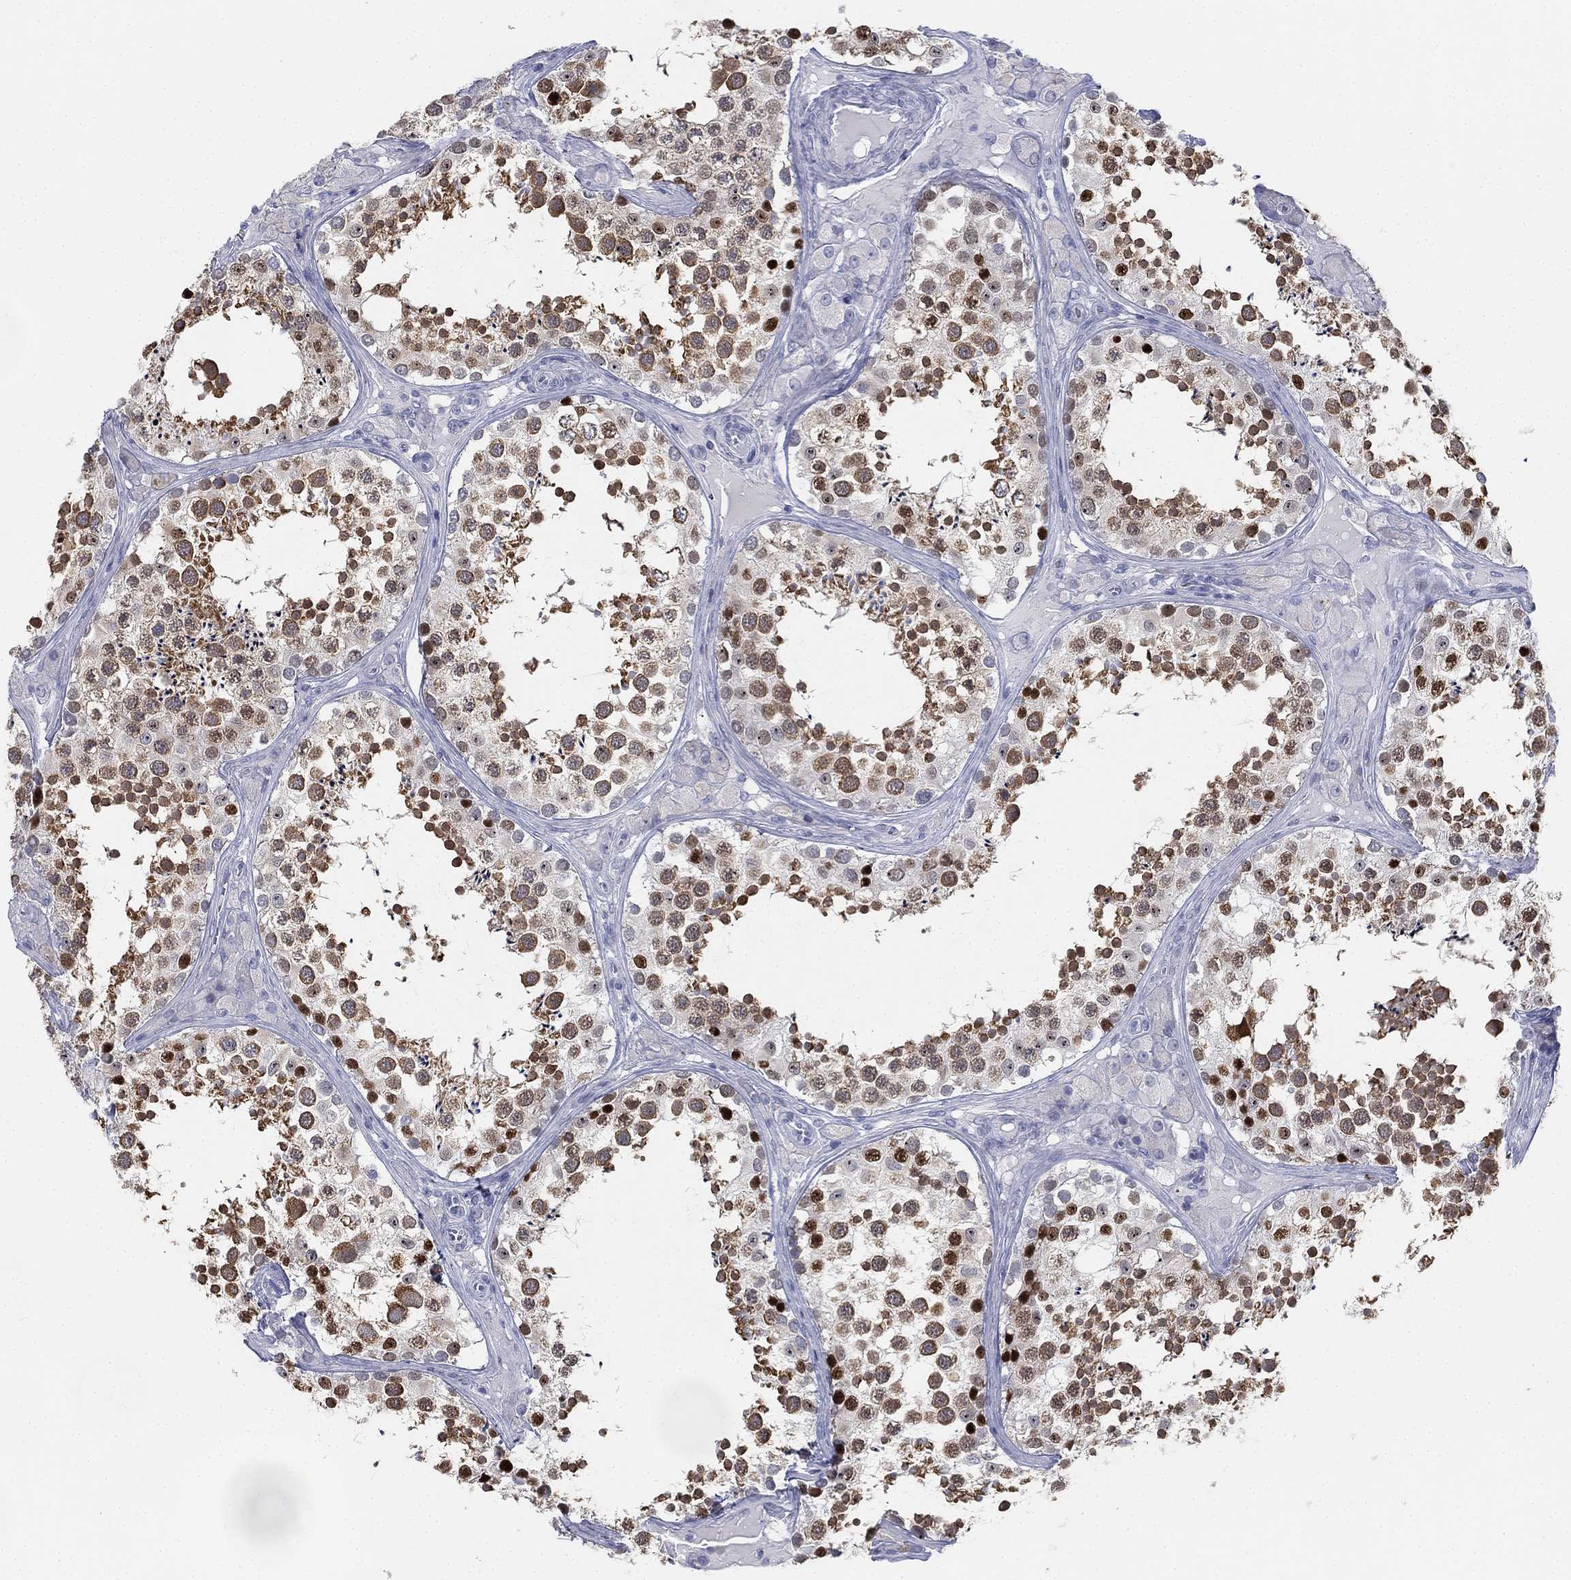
{"staining": {"intensity": "strong", "quantity": "<25%", "location": "cytoplasmic/membranous,nuclear"}, "tissue": "testis", "cell_type": "Cells in seminiferous ducts", "image_type": "normal", "snomed": [{"axis": "morphology", "description": "Normal tissue, NOS"}, {"axis": "topography", "description": "Testis"}], "caption": "Immunohistochemical staining of benign human testis exhibits <25% levels of strong cytoplasmic/membranous,nuclear protein staining in approximately <25% of cells in seminiferous ducts.", "gene": "GCNA", "patient": {"sex": "male", "age": 34}}